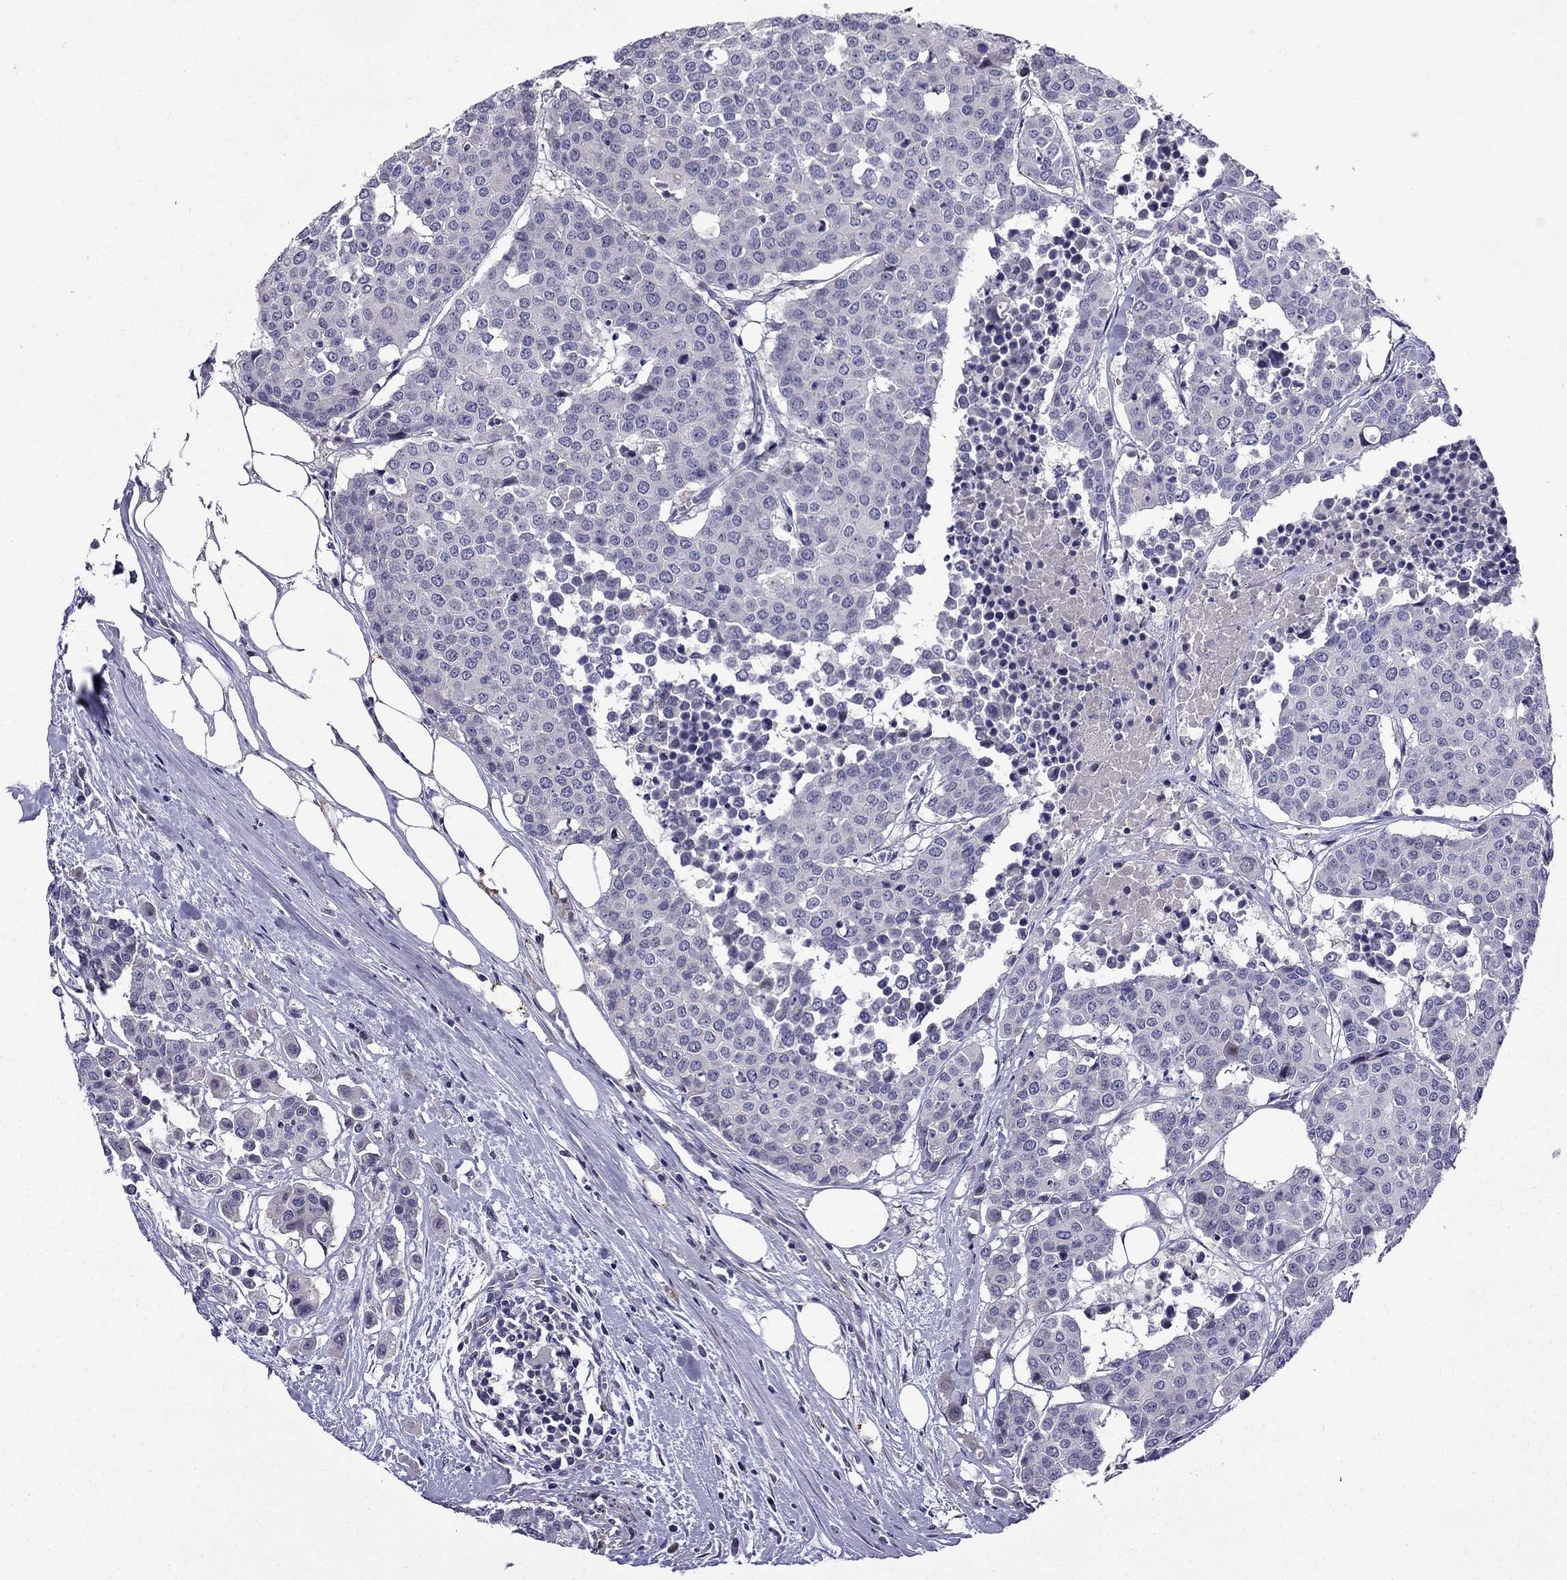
{"staining": {"intensity": "negative", "quantity": "none", "location": "none"}, "tissue": "carcinoid", "cell_type": "Tumor cells", "image_type": "cancer", "snomed": [{"axis": "morphology", "description": "Carcinoid, malignant, NOS"}, {"axis": "topography", "description": "Colon"}], "caption": "This histopathology image is of carcinoid stained with IHC to label a protein in brown with the nuclei are counter-stained blue. There is no staining in tumor cells. (DAB (3,3'-diaminobenzidine) immunohistochemistry (IHC), high magnification).", "gene": "PI16", "patient": {"sex": "male", "age": 81}}